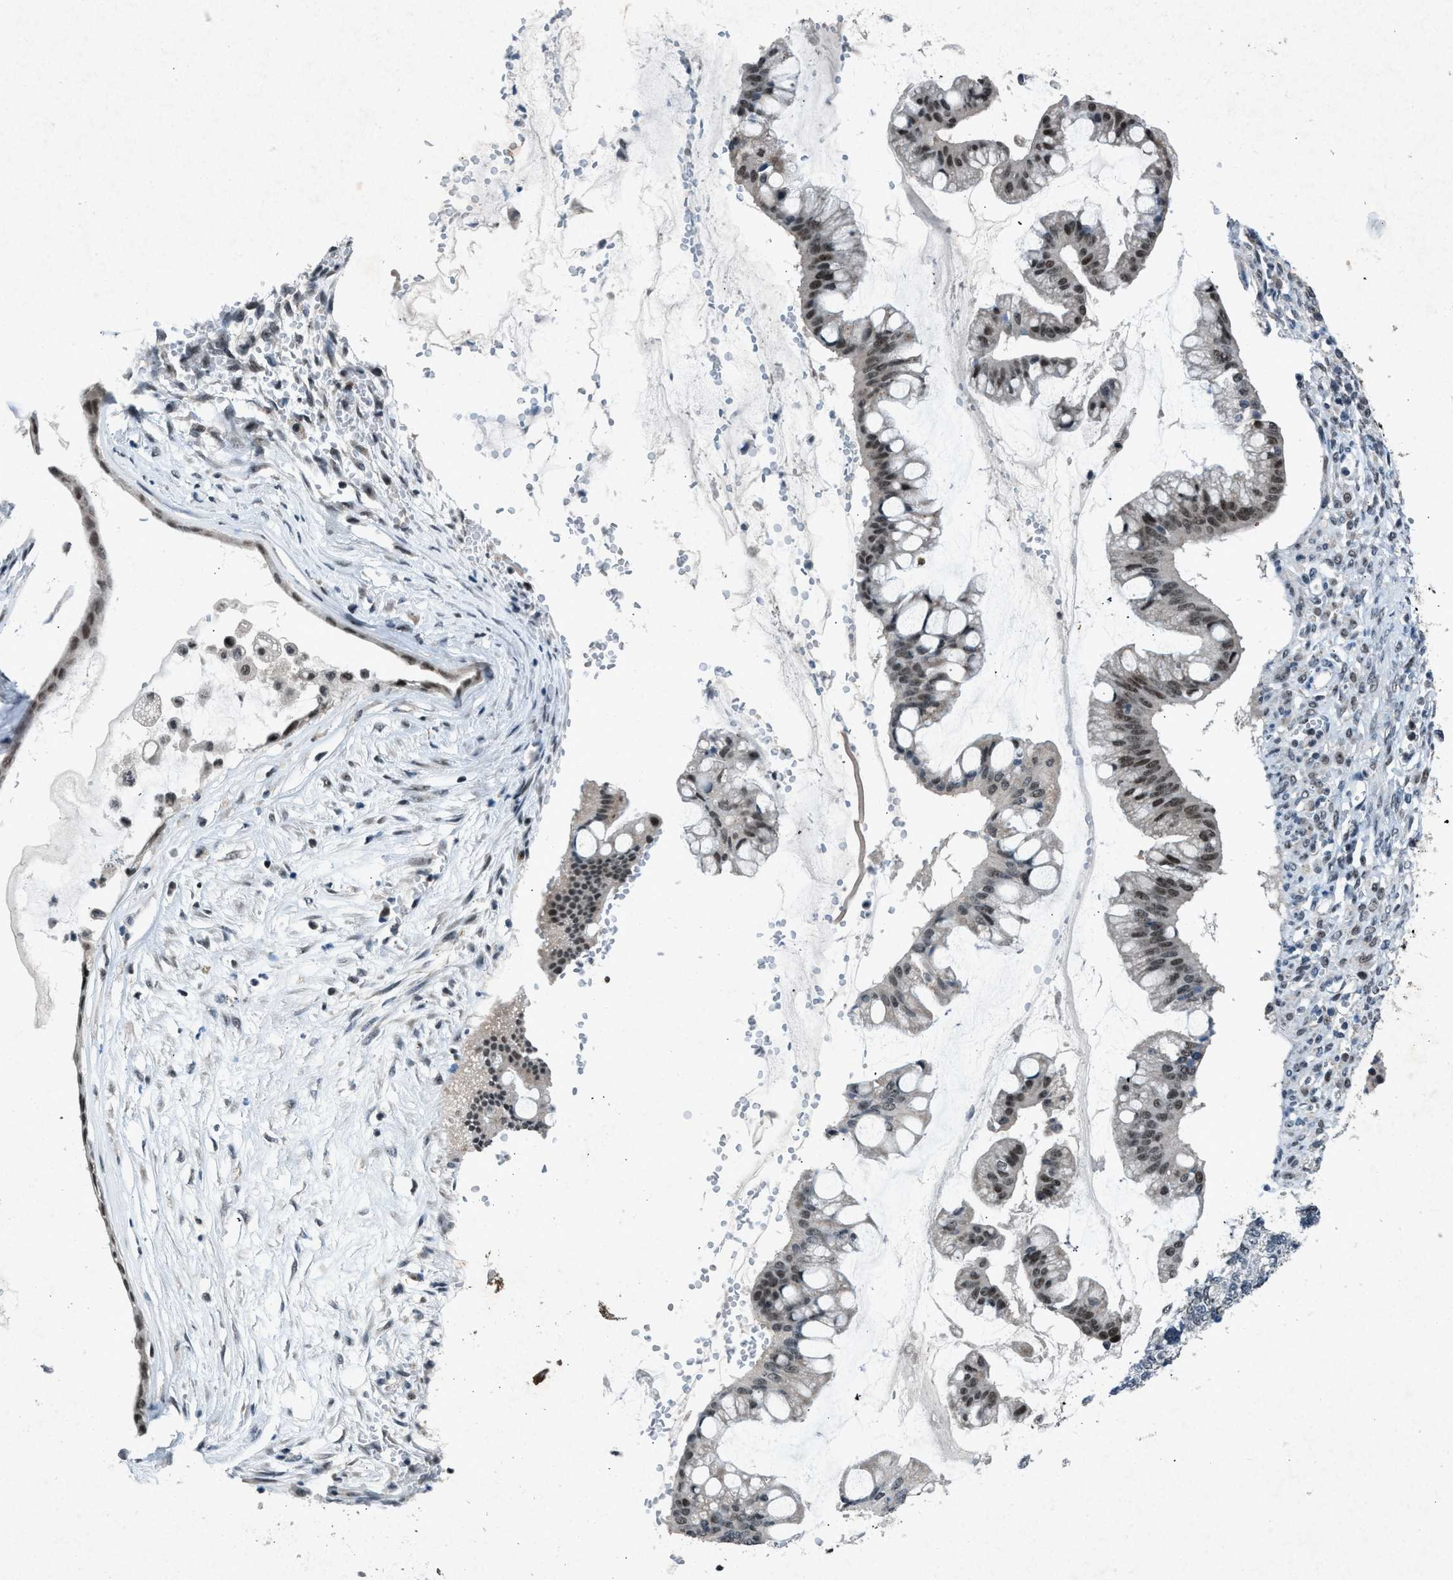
{"staining": {"intensity": "moderate", "quantity": ">75%", "location": "nuclear"}, "tissue": "ovarian cancer", "cell_type": "Tumor cells", "image_type": "cancer", "snomed": [{"axis": "morphology", "description": "Cystadenocarcinoma, mucinous, NOS"}, {"axis": "topography", "description": "Ovary"}], "caption": "Protein staining reveals moderate nuclear expression in approximately >75% of tumor cells in ovarian cancer.", "gene": "ADCY1", "patient": {"sex": "female", "age": 73}}